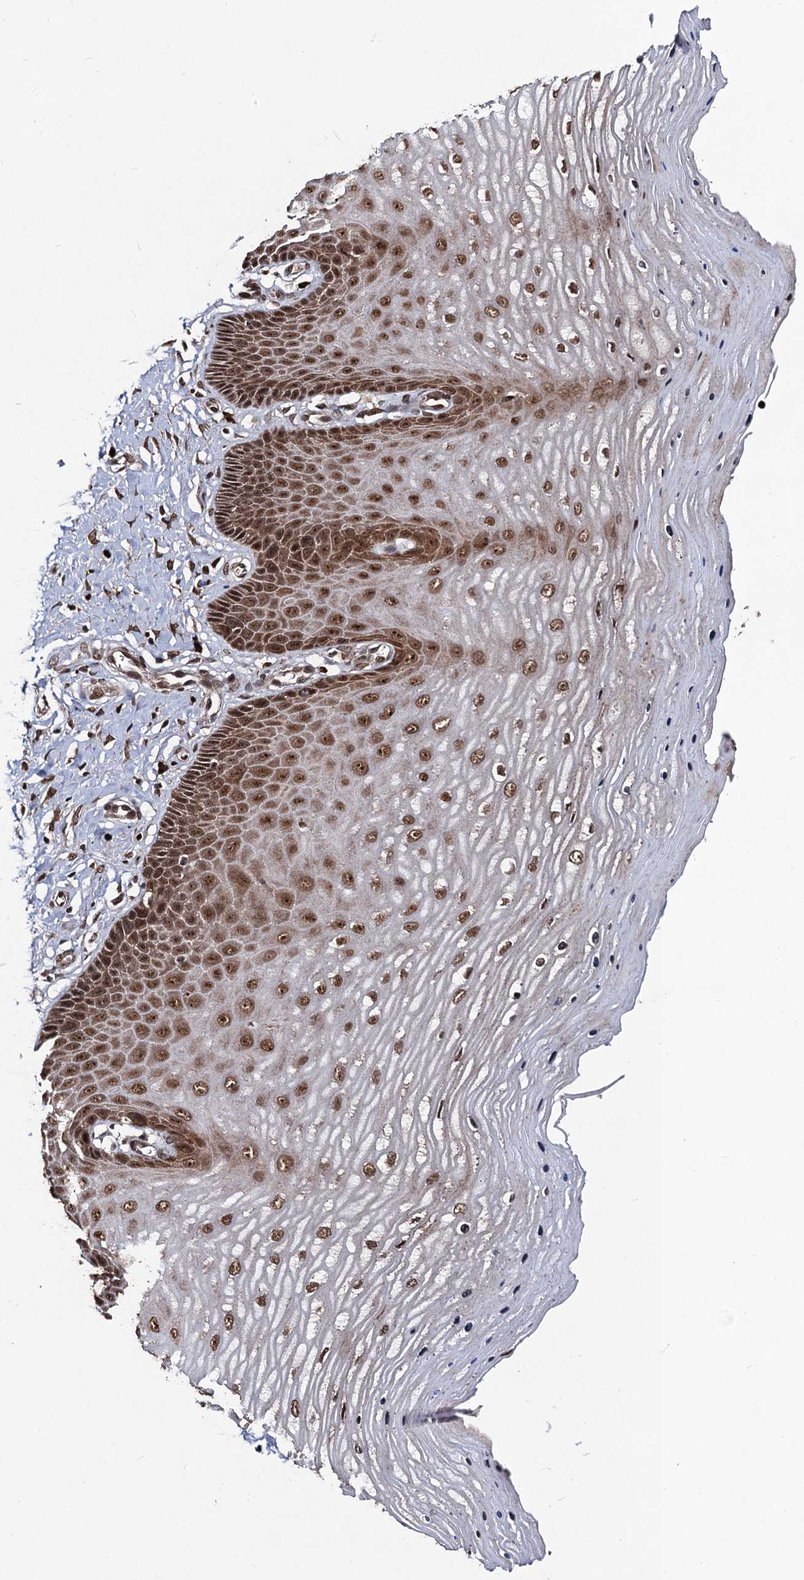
{"staining": {"intensity": "strong", "quantity": ">75%", "location": "cytoplasmic/membranous,nuclear"}, "tissue": "cervix", "cell_type": "Squamous epithelial cells", "image_type": "normal", "snomed": [{"axis": "morphology", "description": "Normal tissue, NOS"}, {"axis": "topography", "description": "Cervix"}], "caption": "A brown stain shows strong cytoplasmic/membranous,nuclear staining of a protein in squamous epithelial cells of unremarkable cervix.", "gene": "SFSWAP", "patient": {"sex": "female", "age": 55}}